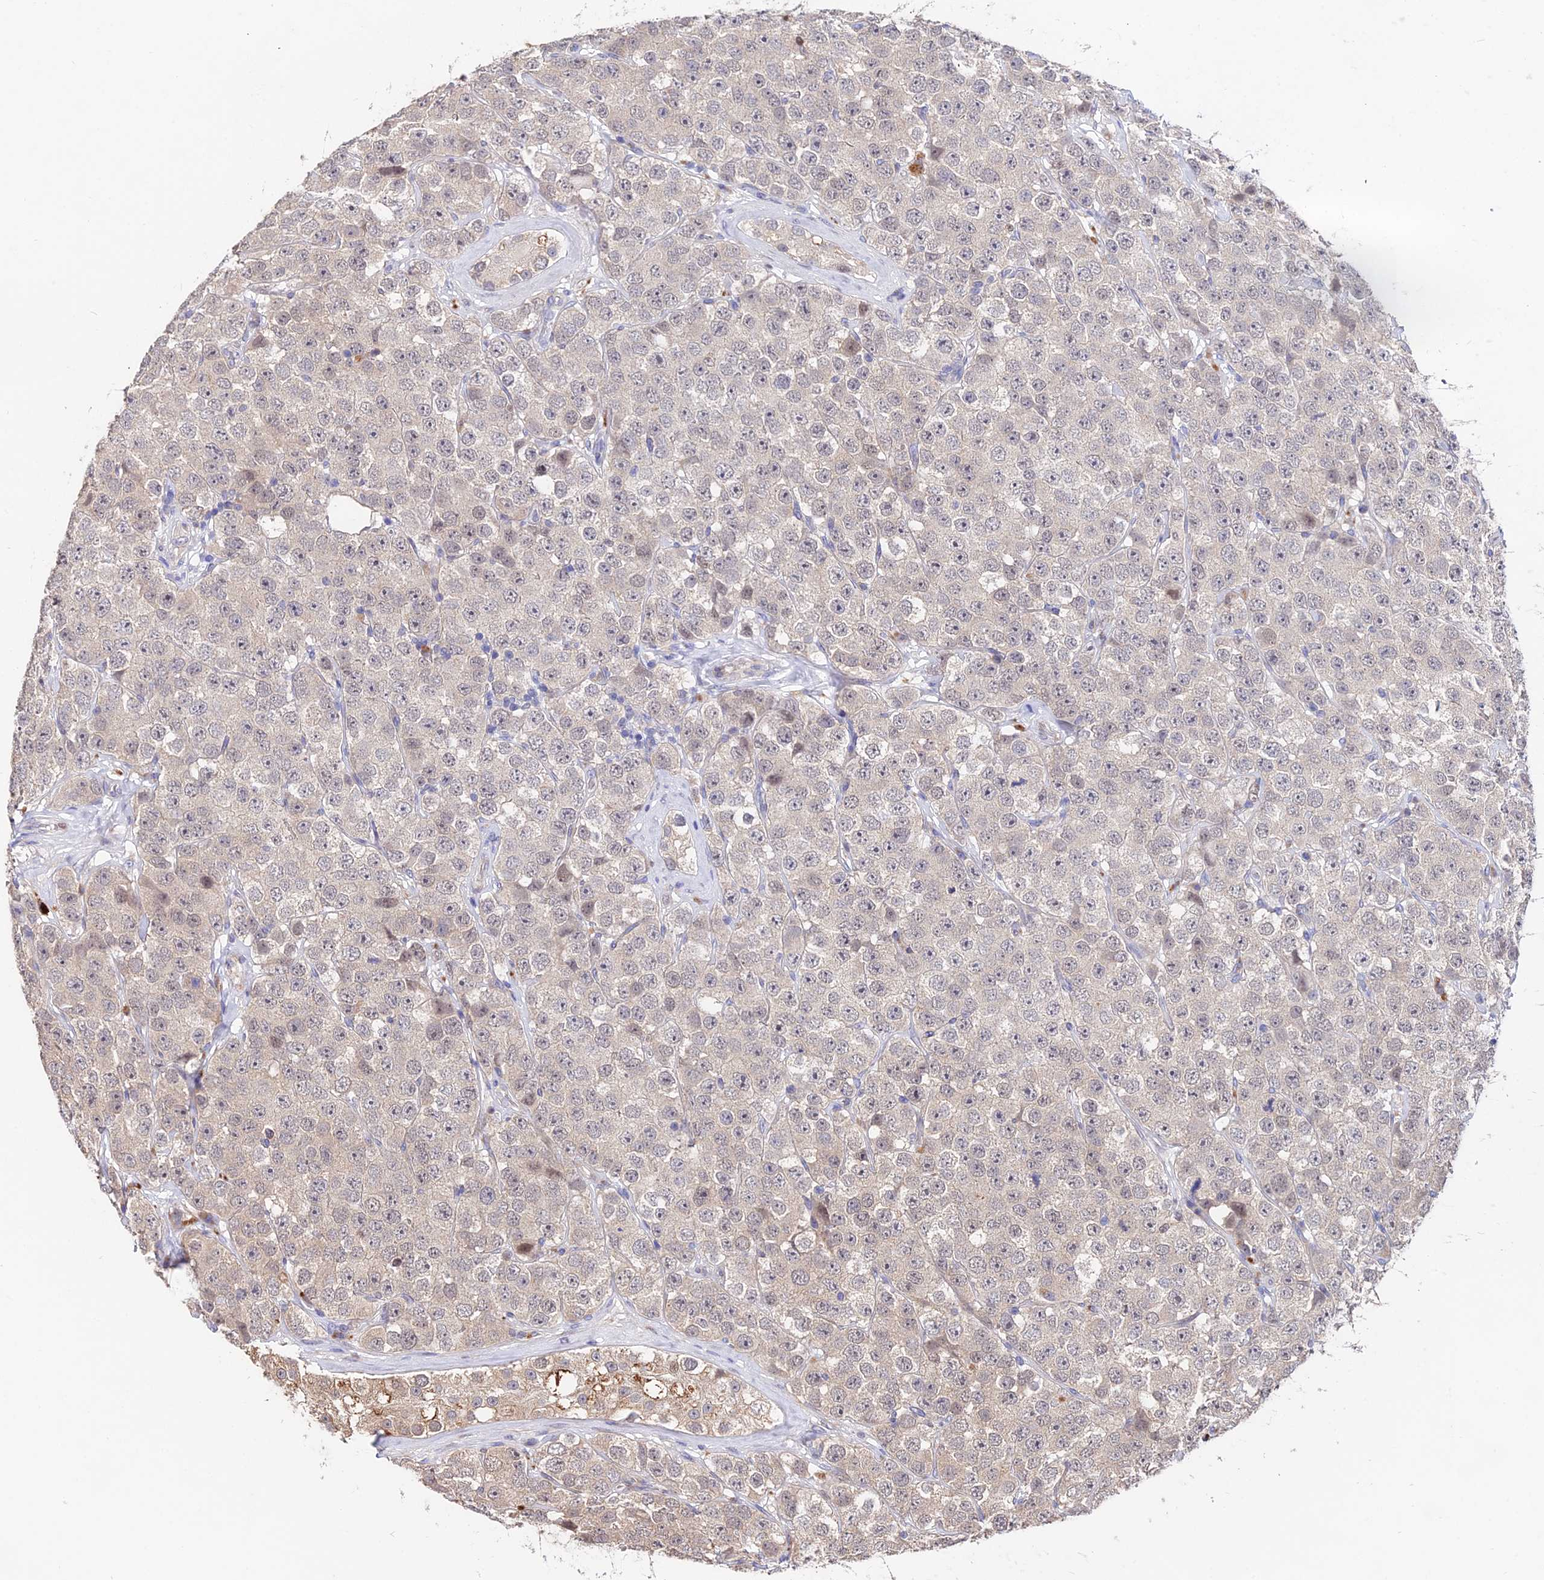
{"staining": {"intensity": "negative", "quantity": "none", "location": "none"}, "tissue": "testis cancer", "cell_type": "Tumor cells", "image_type": "cancer", "snomed": [{"axis": "morphology", "description": "Seminoma, NOS"}, {"axis": "topography", "description": "Testis"}], "caption": "Immunohistochemistry (IHC) photomicrograph of neoplastic tissue: testis cancer stained with DAB (3,3'-diaminobenzidine) displays no significant protein expression in tumor cells. (DAB immunohistochemistry, high magnification).", "gene": "ACTR5", "patient": {"sex": "male", "age": 28}}